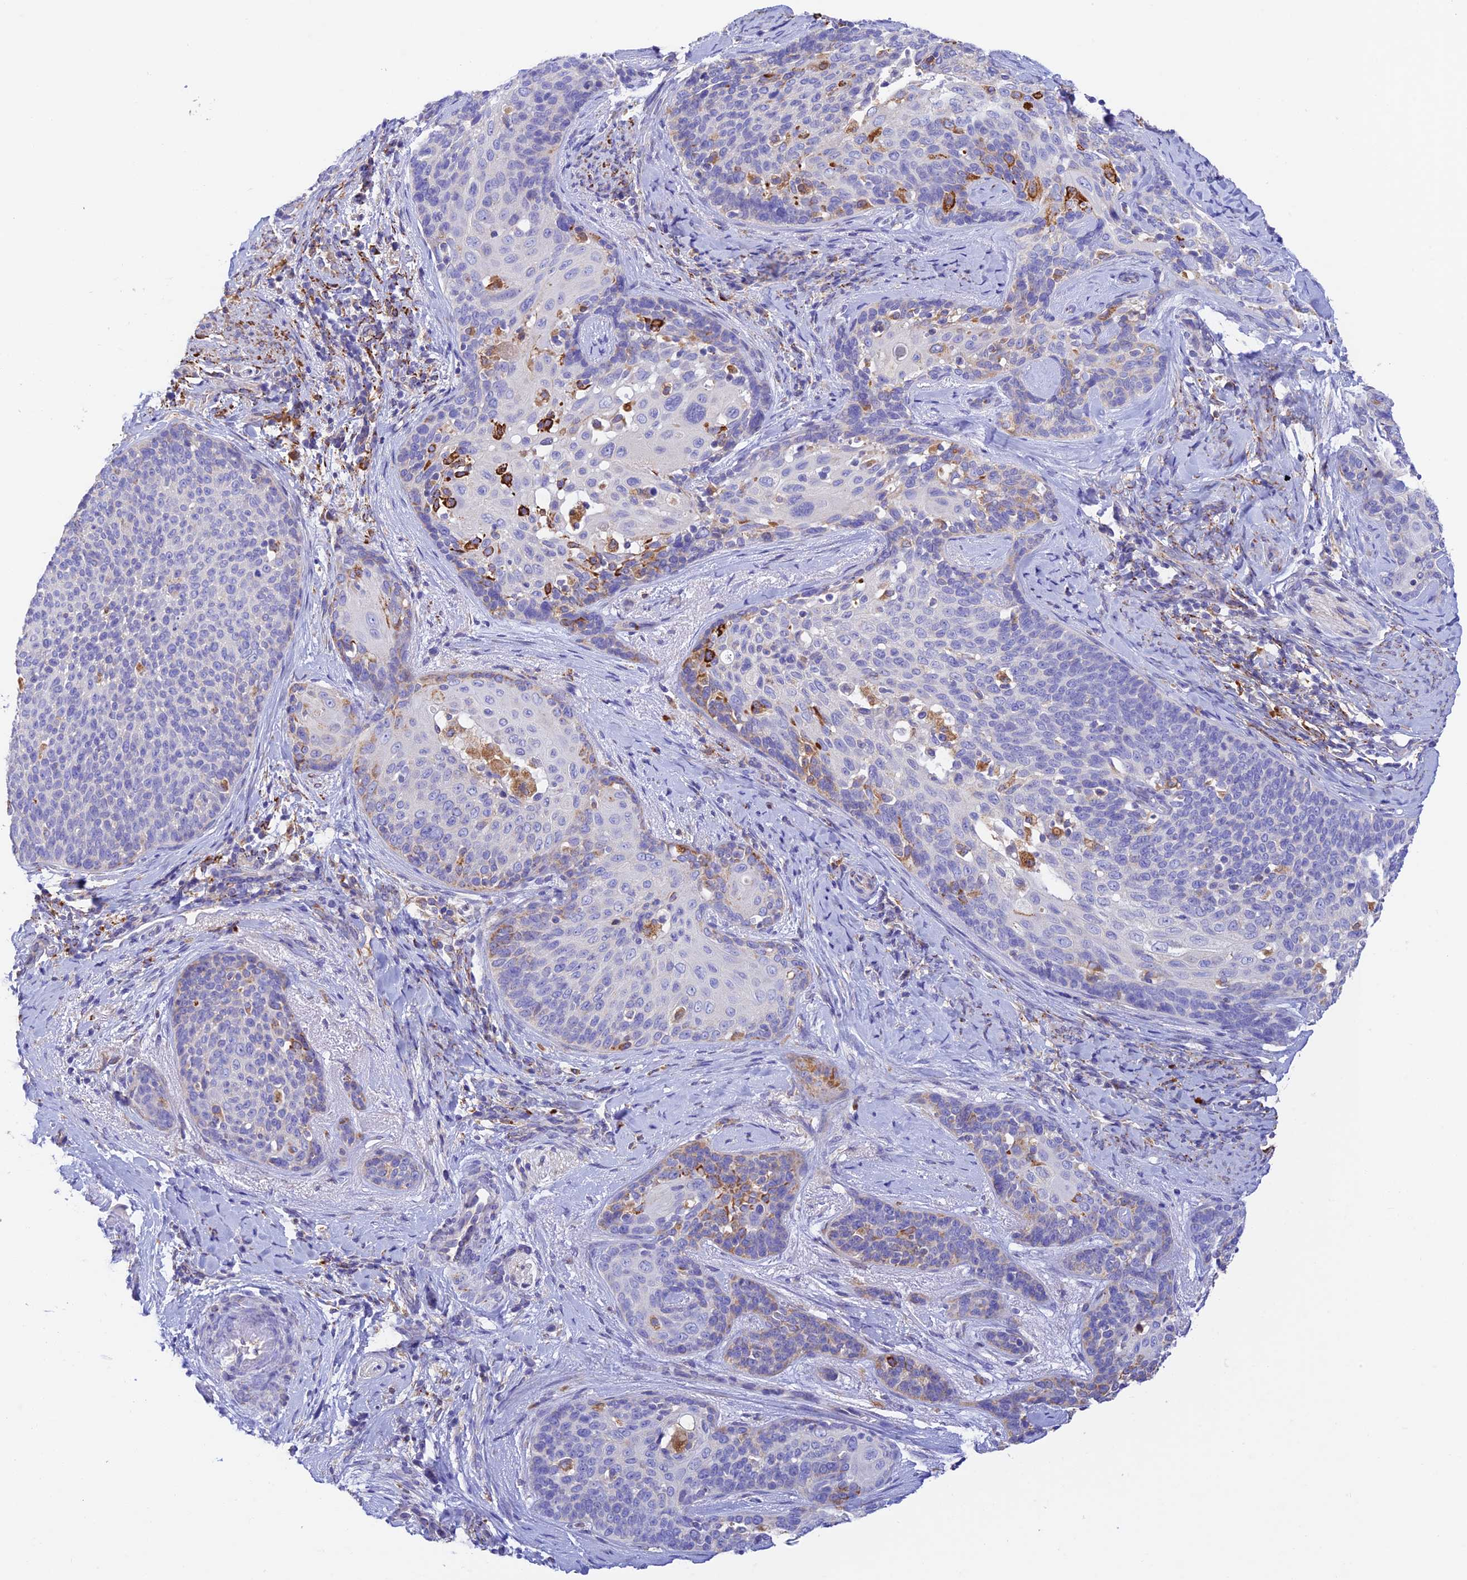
{"staining": {"intensity": "moderate", "quantity": "<25%", "location": "cytoplasmic/membranous"}, "tissue": "cervical cancer", "cell_type": "Tumor cells", "image_type": "cancer", "snomed": [{"axis": "morphology", "description": "Squamous cell carcinoma, NOS"}, {"axis": "topography", "description": "Cervix"}], "caption": "A brown stain highlights moderate cytoplasmic/membranous staining of a protein in human cervical cancer tumor cells.", "gene": "VKORC1", "patient": {"sex": "female", "age": 50}}